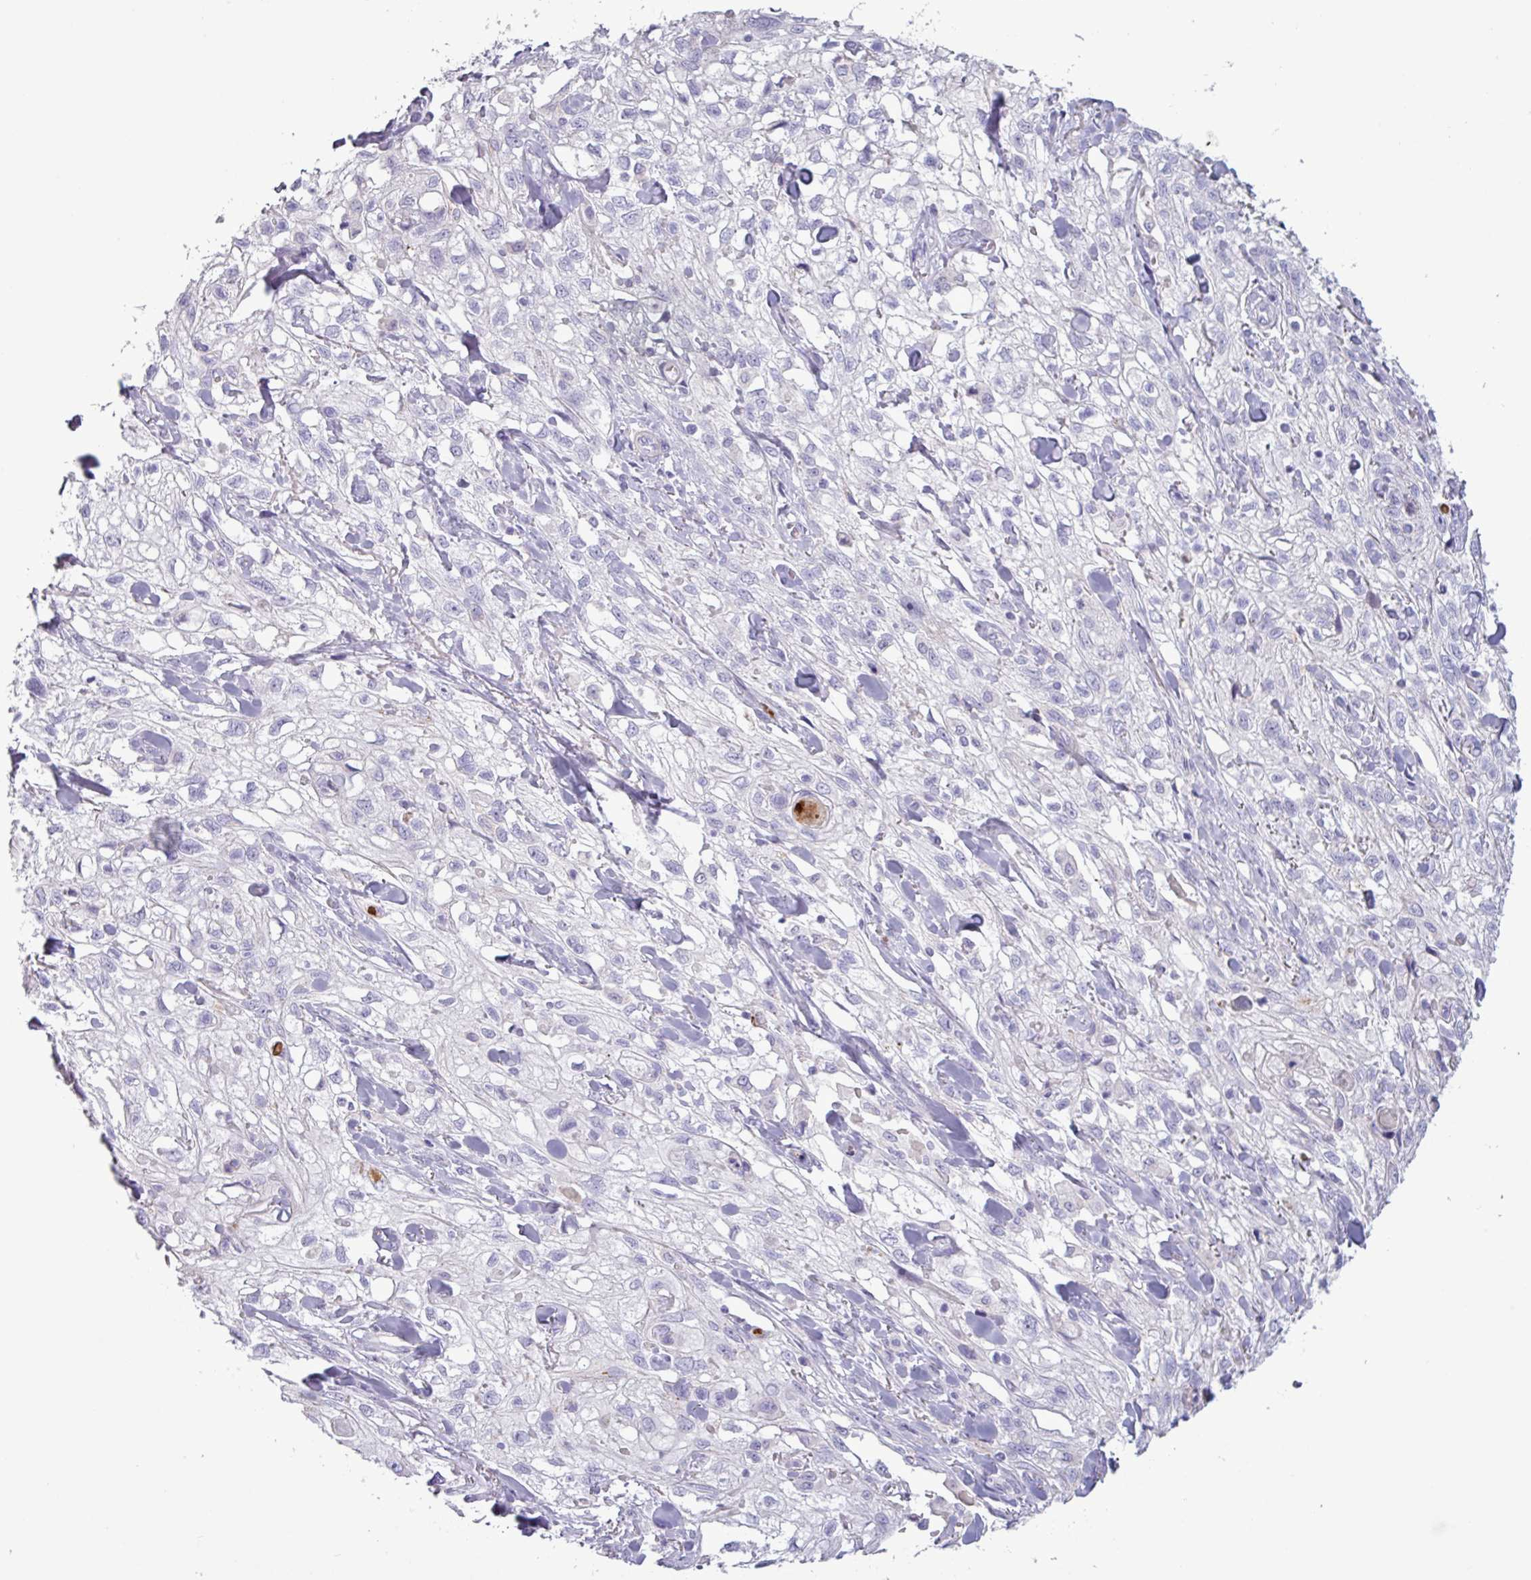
{"staining": {"intensity": "negative", "quantity": "none", "location": "none"}, "tissue": "skin cancer", "cell_type": "Tumor cells", "image_type": "cancer", "snomed": [{"axis": "morphology", "description": "Squamous cell carcinoma, NOS"}, {"axis": "topography", "description": "Skin"}, {"axis": "topography", "description": "Vulva"}], "caption": "DAB immunohistochemical staining of skin squamous cell carcinoma demonstrates no significant positivity in tumor cells. (Stains: DAB IHC with hematoxylin counter stain, Microscopy: brightfield microscopy at high magnification).", "gene": "C4B", "patient": {"sex": "female", "age": 86}}